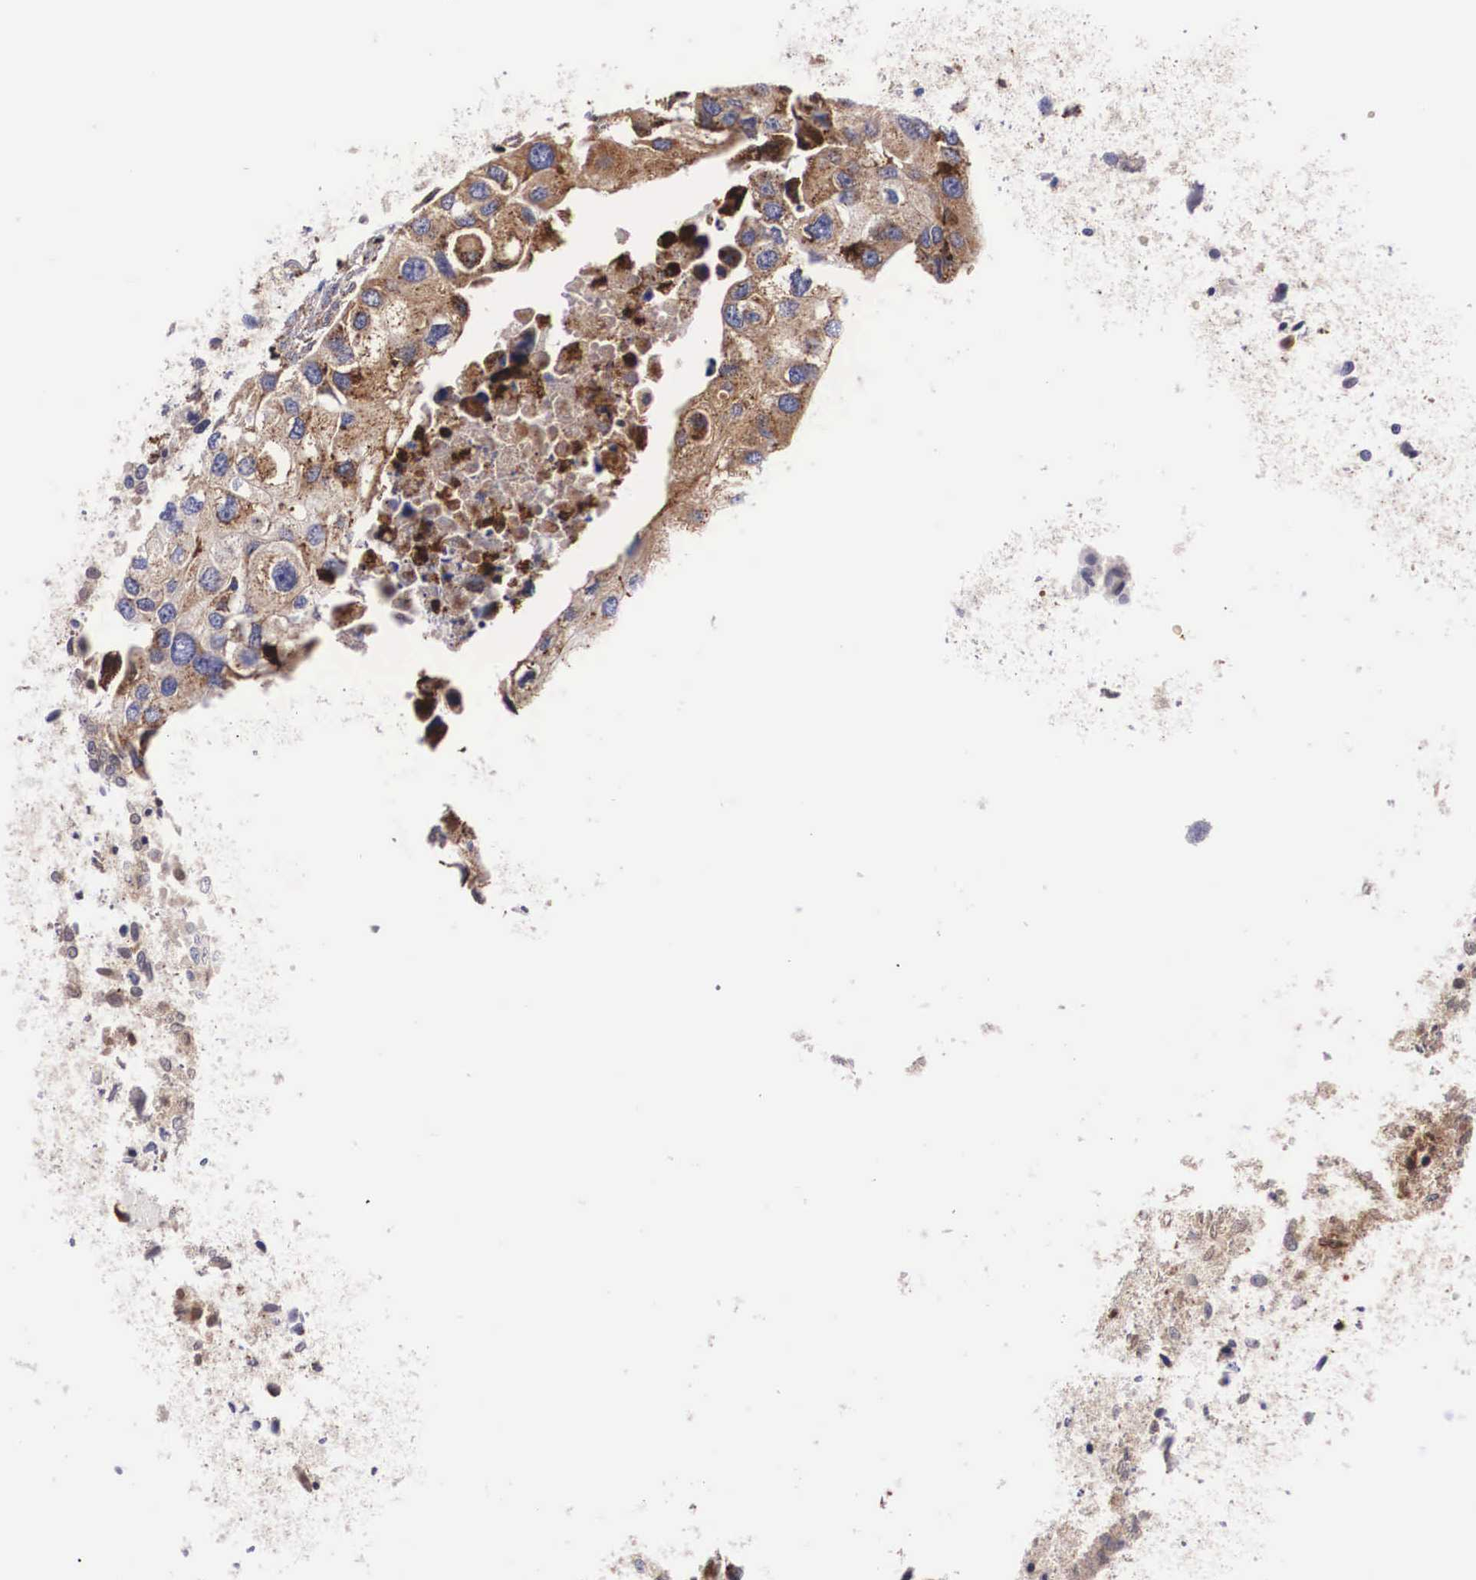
{"staining": {"intensity": "strong", "quantity": ">75%", "location": "cytoplasmic/membranous"}, "tissue": "urothelial cancer", "cell_type": "Tumor cells", "image_type": "cancer", "snomed": [{"axis": "morphology", "description": "Urothelial carcinoma, High grade"}, {"axis": "topography", "description": "Urinary bladder"}], "caption": "IHC of urothelial cancer demonstrates high levels of strong cytoplasmic/membranous staining in about >75% of tumor cells. (DAB IHC with brightfield microscopy, high magnification).", "gene": "NAGA", "patient": {"sex": "male", "age": 55}}